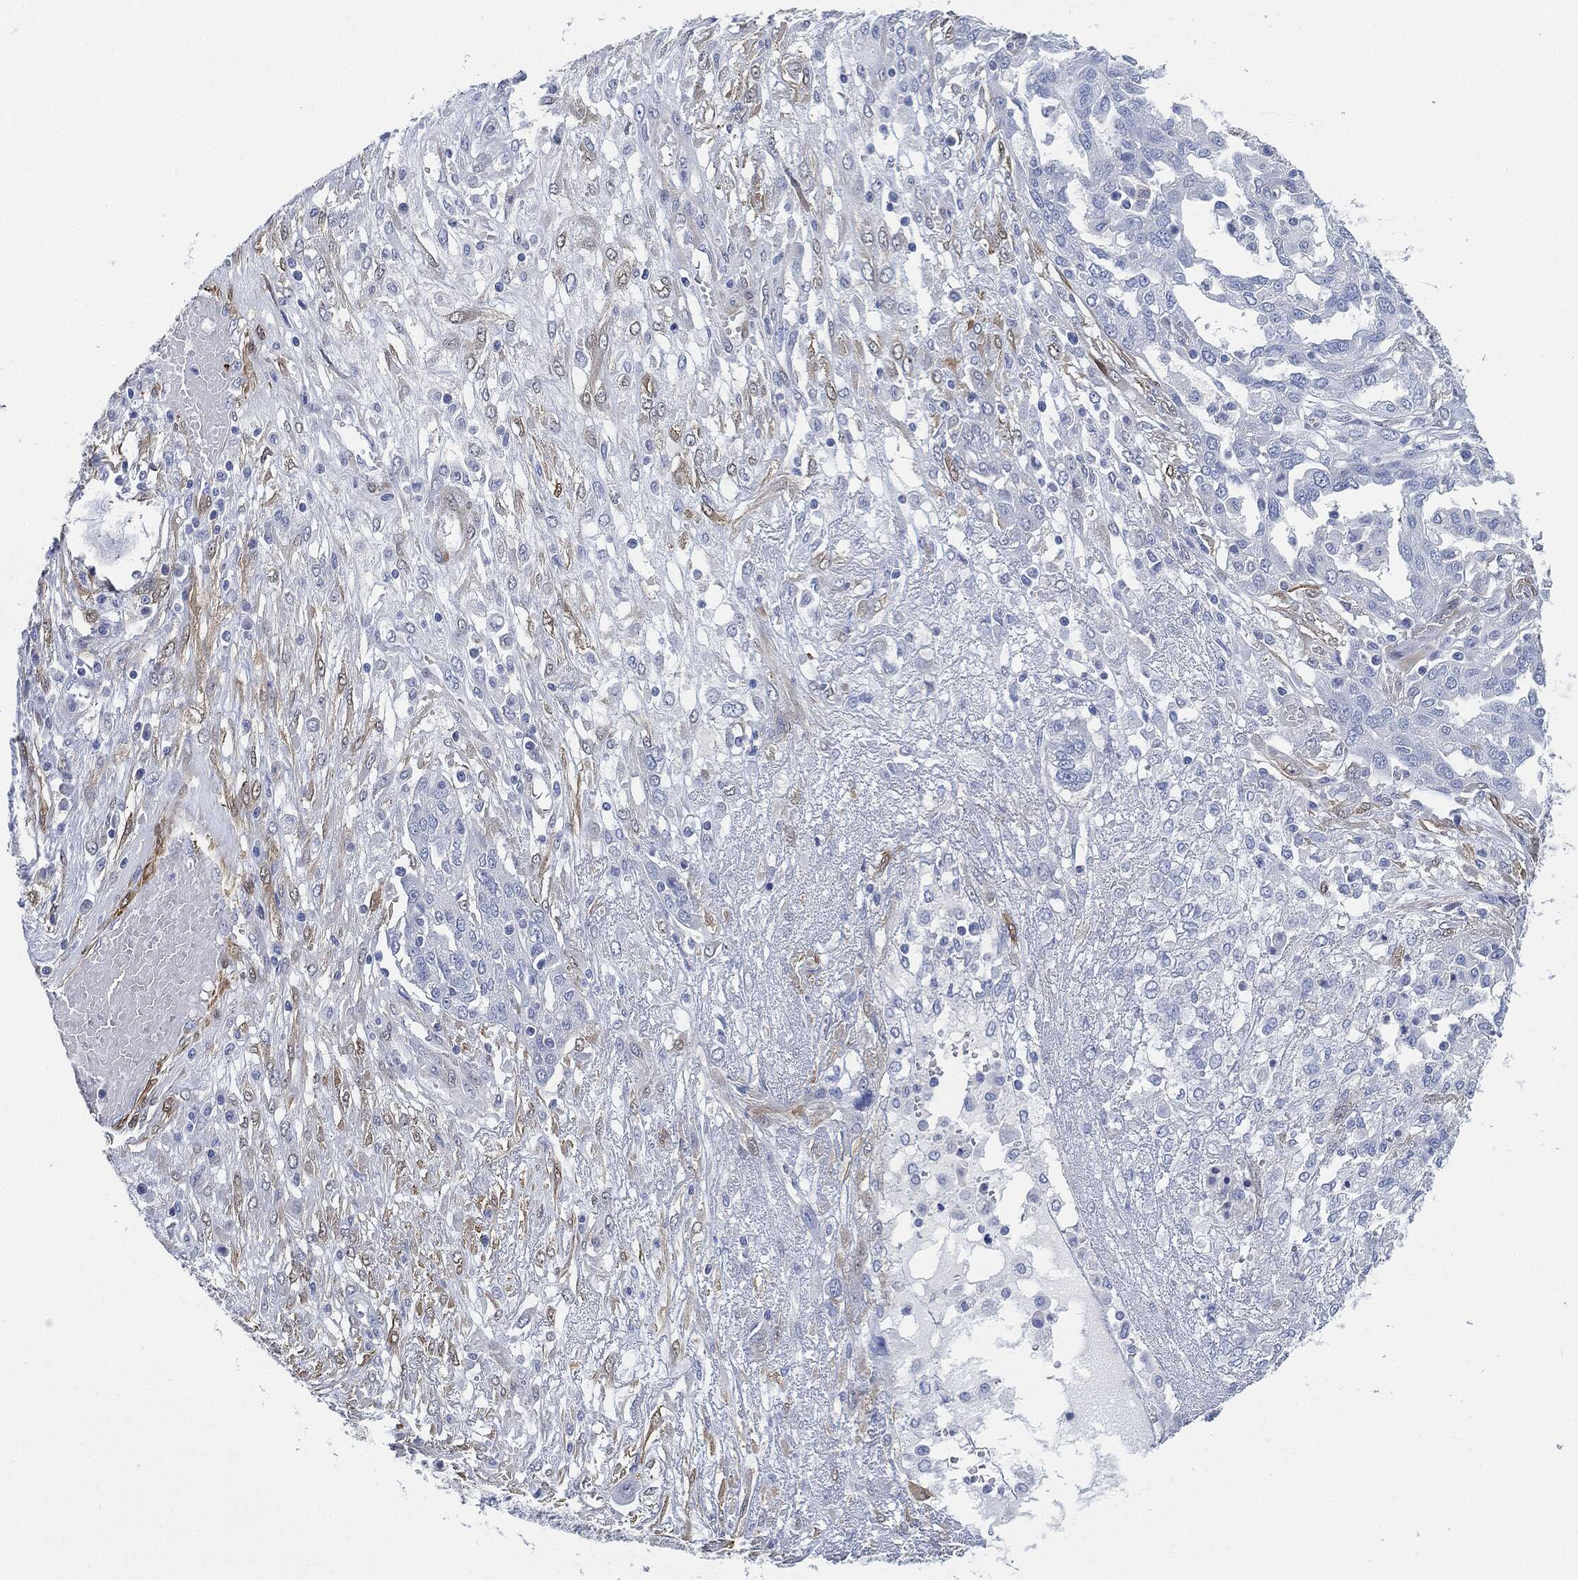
{"staining": {"intensity": "negative", "quantity": "none", "location": "none"}, "tissue": "ovarian cancer", "cell_type": "Tumor cells", "image_type": "cancer", "snomed": [{"axis": "morphology", "description": "Cystadenocarcinoma, serous, NOS"}, {"axis": "topography", "description": "Ovary"}], "caption": "This is an immunohistochemistry histopathology image of ovarian cancer (serous cystadenocarcinoma). There is no staining in tumor cells.", "gene": "TAGLN", "patient": {"sex": "female", "age": 67}}